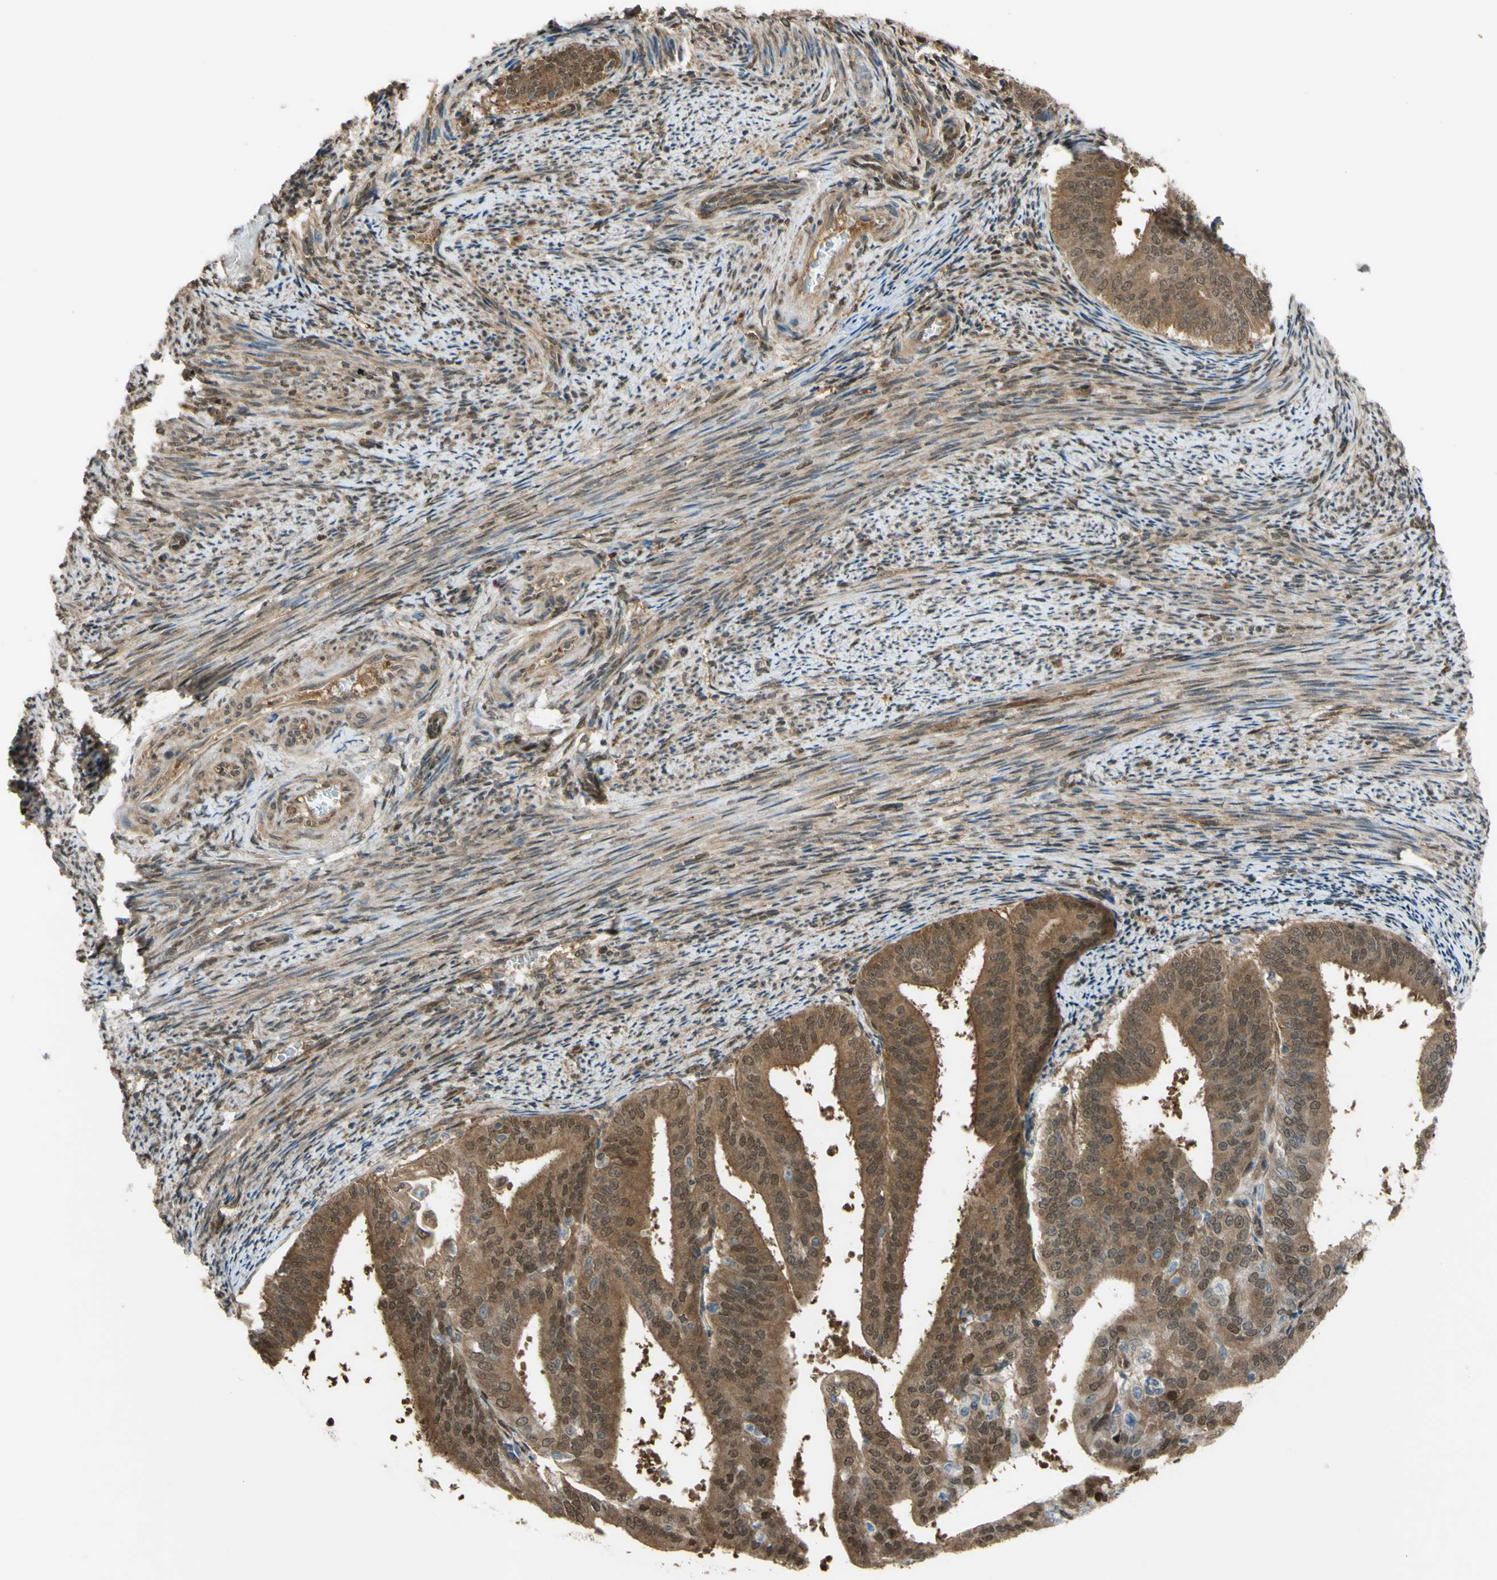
{"staining": {"intensity": "moderate", "quantity": ">75%", "location": "cytoplasmic/membranous"}, "tissue": "endometrial cancer", "cell_type": "Tumor cells", "image_type": "cancer", "snomed": [{"axis": "morphology", "description": "Adenocarcinoma, NOS"}, {"axis": "topography", "description": "Endometrium"}], "caption": "Human endometrial adenocarcinoma stained for a protein (brown) demonstrates moderate cytoplasmic/membranous positive staining in approximately >75% of tumor cells.", "gene": "YWHAQ", "patient": {"sex": "female", "age": 63}}